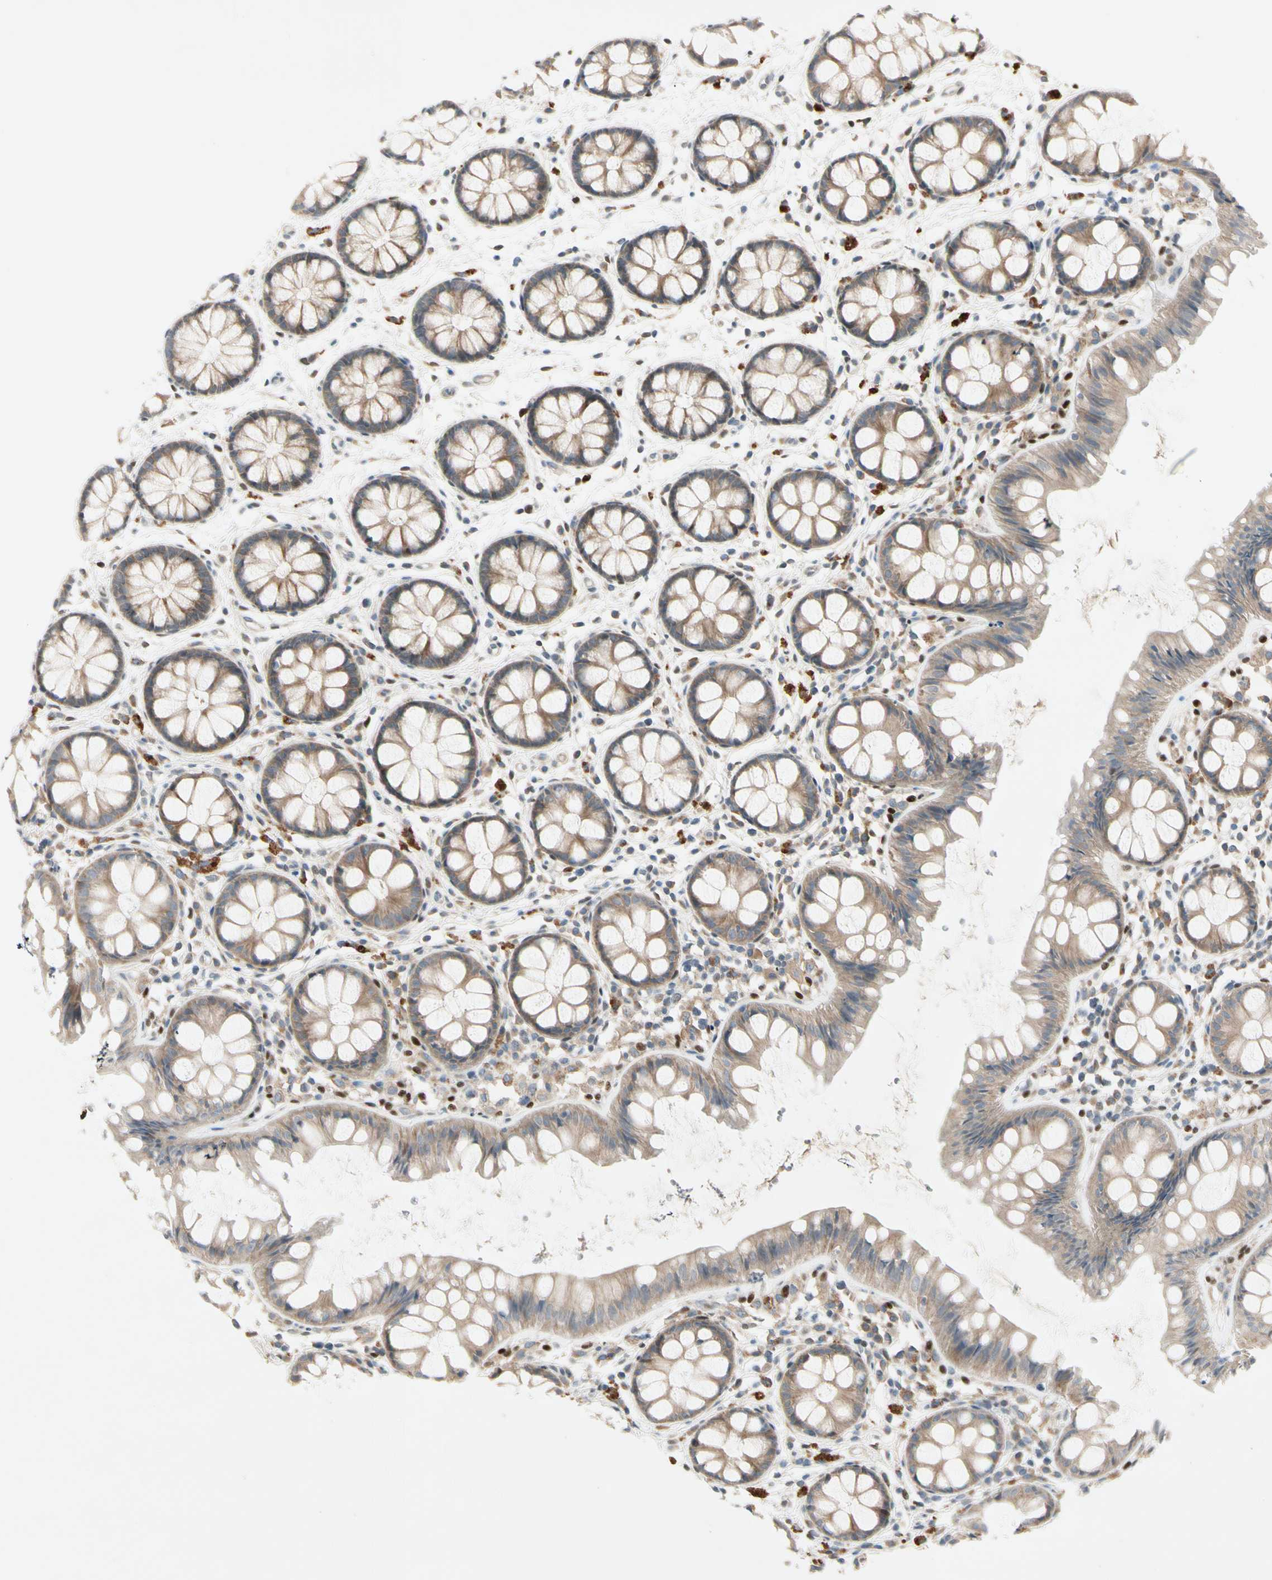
{"staining": {"intensity": "weak", "quantity": ">75%", "location": "cytoplasmic/membranous"}, "tissue": "rectum", "cell_type": "Glandular cells", "image_type": "normal", "snomed": [{"axis": "morphology", "description": "Normal tissue, NOS"}, {"axis": "topography", "description": "Rectum"}], "caption": "Immunohistochemistry (IHC) photomicrograph of unremarkable rectum: rectum stained using IHC reveals low levels of weak protein expression localized specifically in the cytoplasmic/membranous of glandular cells, appearing as a cytoplasmic/membranous brown color.", "gene": "IL1R1", "patient": {"sex": "female", "age": 66}}